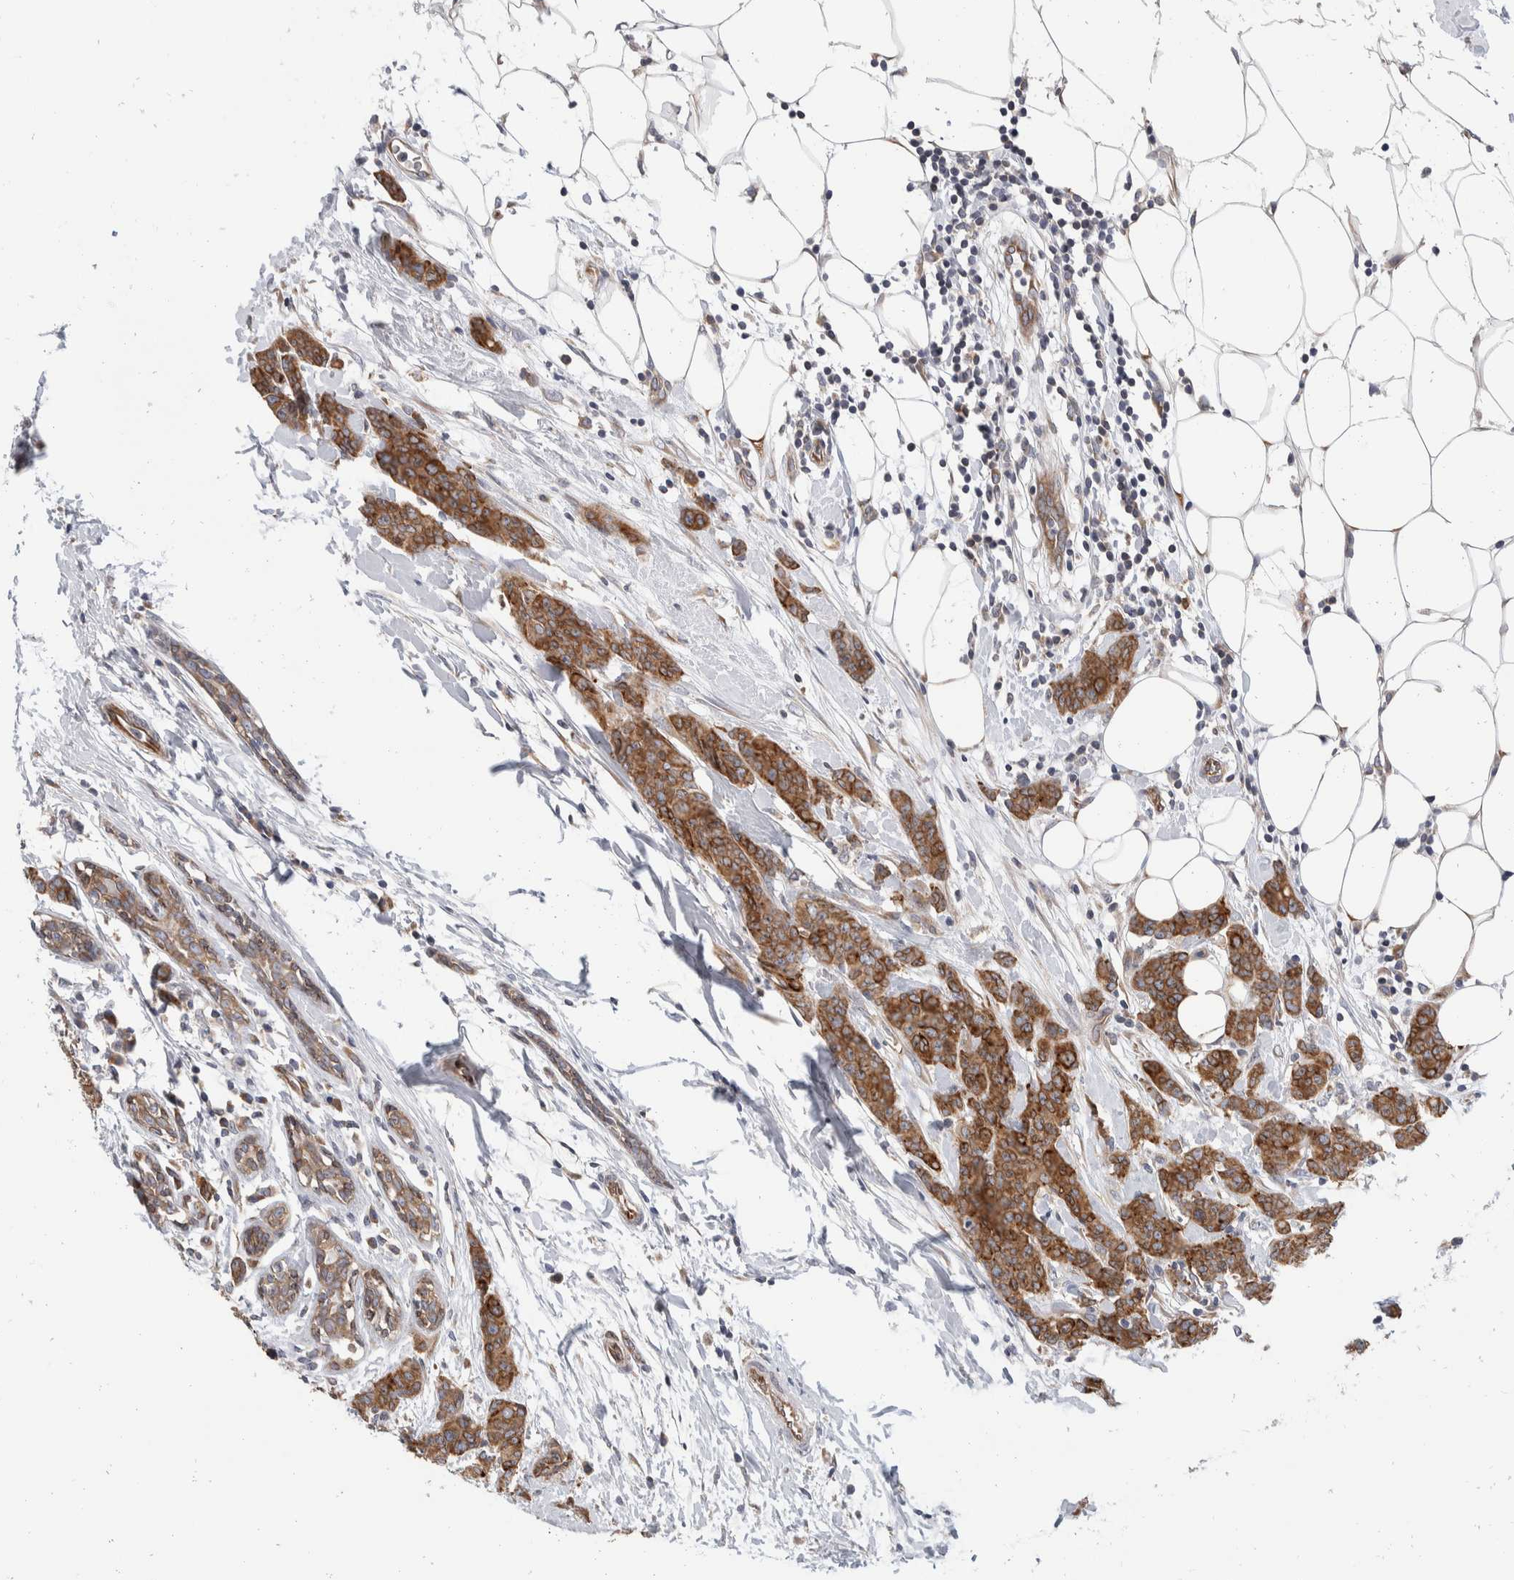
{"staining": {"intensity": "strong", "quantity": ">75%", "location": "cytoplasmic/membranous"}, "tissue": "breast cancer", "cell_type": "Tumor cells", "image_type": "cancer", "snomed": [{"axis": "morphology", "description": "Normal tissue, NOS"}, {"axis": "morphology", "description": "Duct carcinoma"}, {"axis": "topography", "description": "Breast"}], "caption": "High-magnification brightfield microscopy of infiltrating ductal carcinoma (breast) stained with DAB (3,3'-diaminobenzidine) (brown) and counterstained with hematoxylin (blue). tumor cells exhibit strong cytoplasmic/membranous positivity is identified in approximately>75% of cells.", "gene": "TMEM245", "patient": {"sex": "female", "age": 40}}